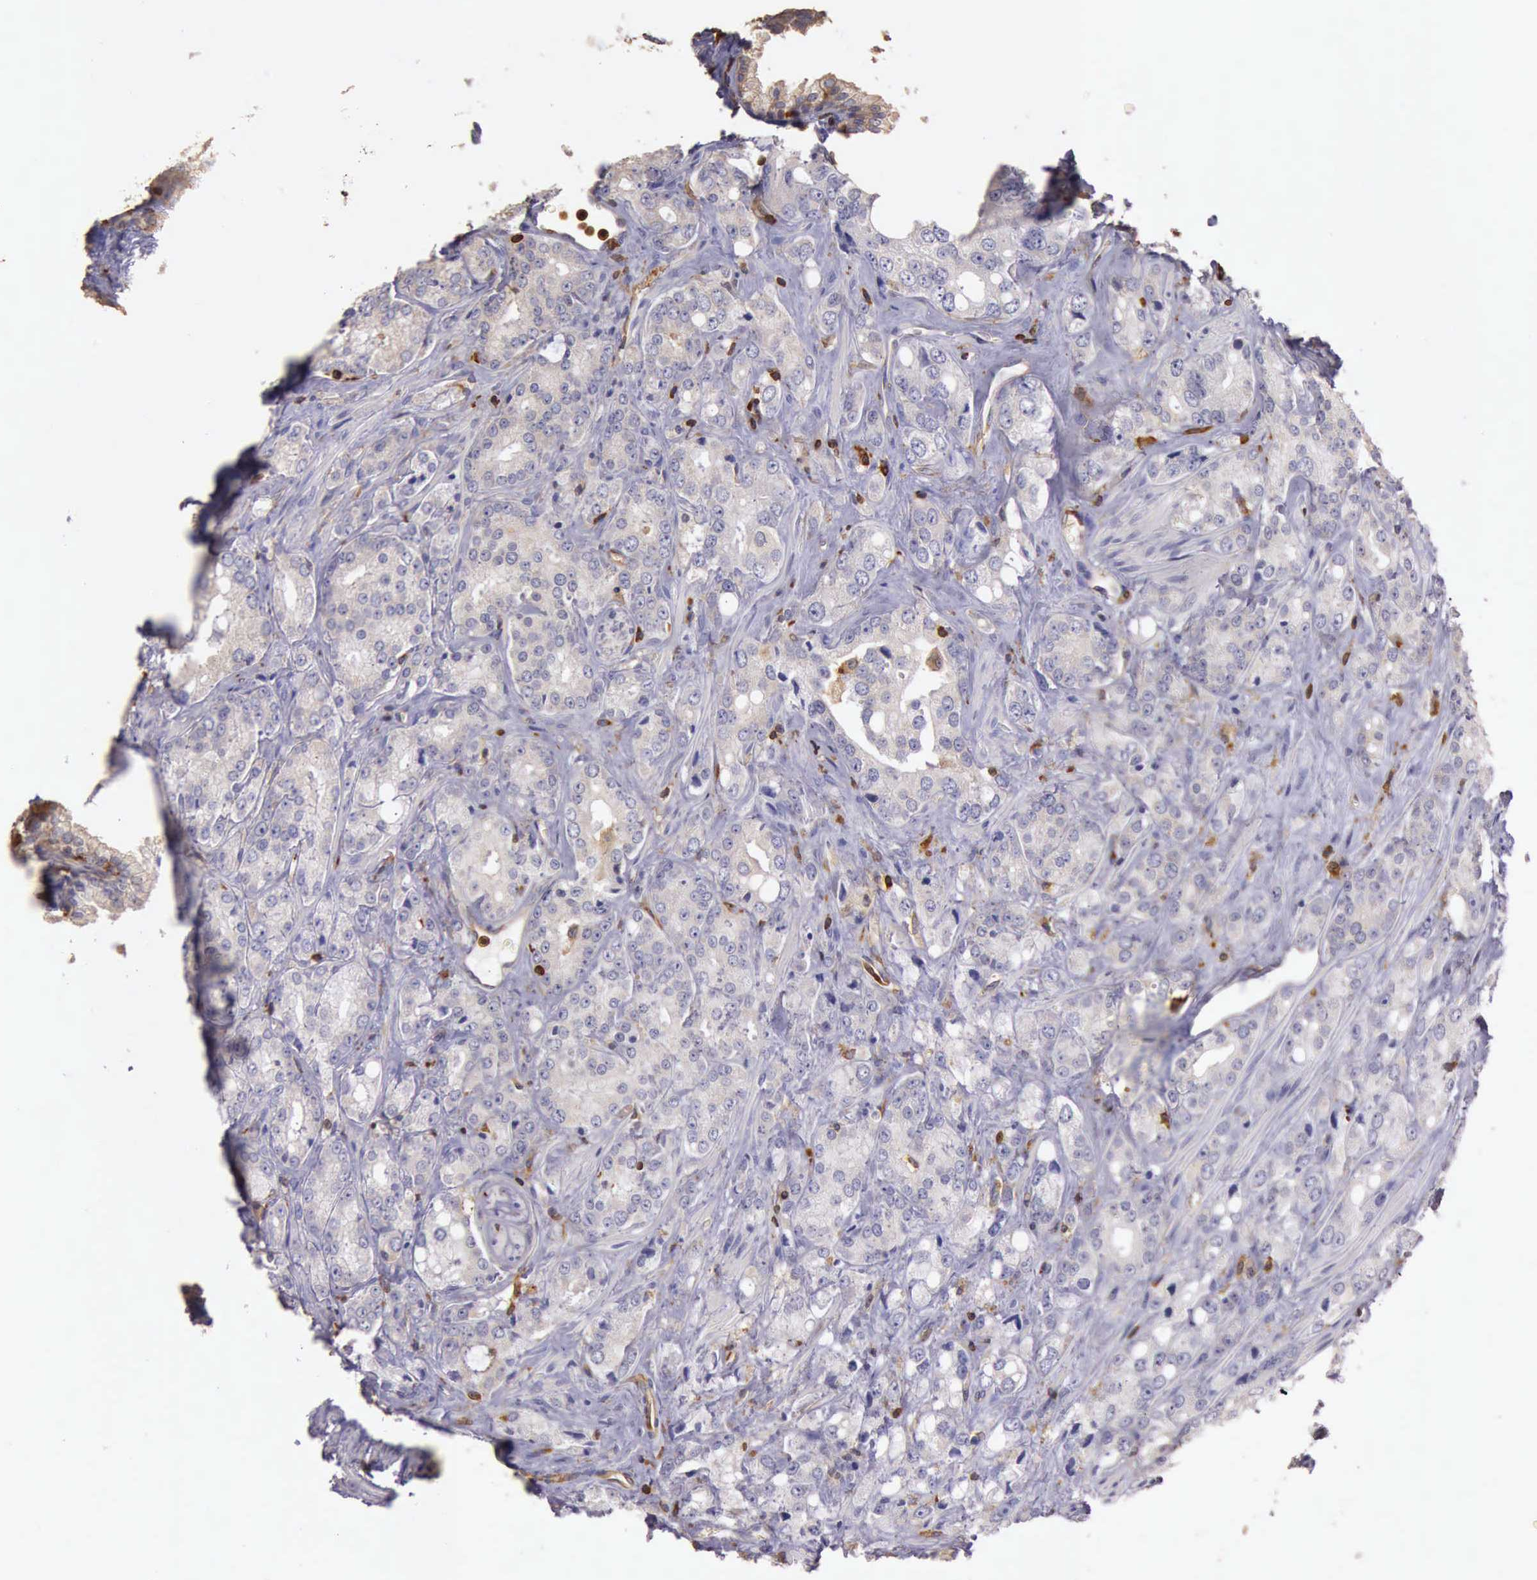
{"staining": {"intensity": "weak", "quantity": "<25%", "location": "cytoplasmic/membranous"}, "tissue": "prostate cancer", "cell_type": "Tumor cells", "image_type": "cancer", "snomed": [{"axis": "morphology", "description": "Adenocarcinoma, High grade"}, {"axis": "topography", "description": "Prostate"}], "caption": "Protein analysis of prostate adenocarcinoma (high-grade) shows no significant expression in tumor cells. The staining is performed using DAB (3,3'-diaminobenzidine) brown chromogen with nuclei counter-stained in using hematoxylin.", "gene": "ARHGAP4", "patient": {"sex": "male", "age": 67}}